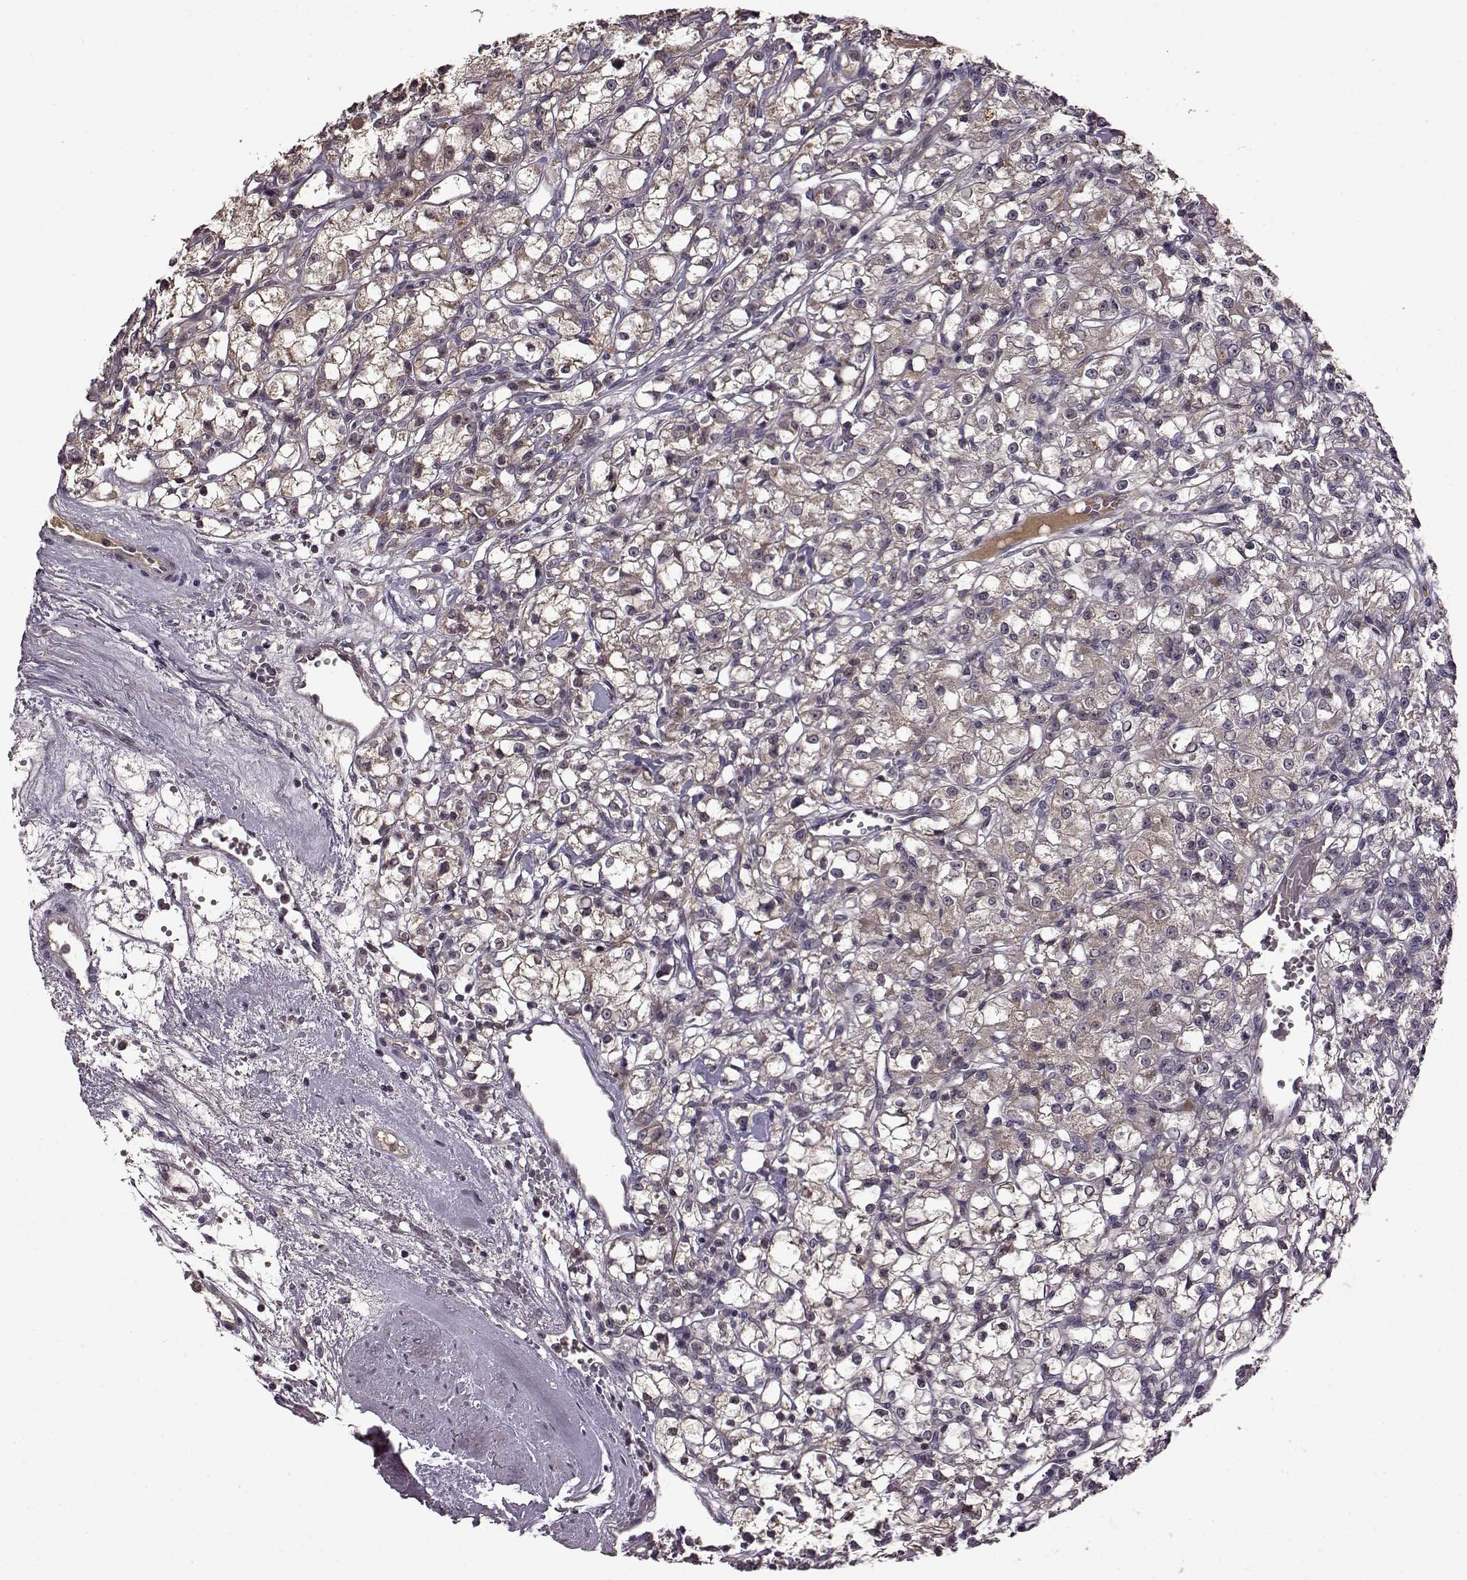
{"staining": {"intensity": "weak", "quantity": "25%-75%", "location": "cytoplasmic/membranous"}, "tissue": "renal cancer", "cell_type": "Tumor cells", "image_type": "cancer", "snomed": [{"axis": "morphology", "description": "Adenocarcinoma, NOS"}, {"axis": "topography", "description": "Kidney"}], "caption": "The histopathology image shows a brown stain indicating the presence of a protein in the cytoplasmic/membranous of tumor cells in renal cancer.", "gene": "MAIP1", "patient": {"sex": "female", "age": 59}}